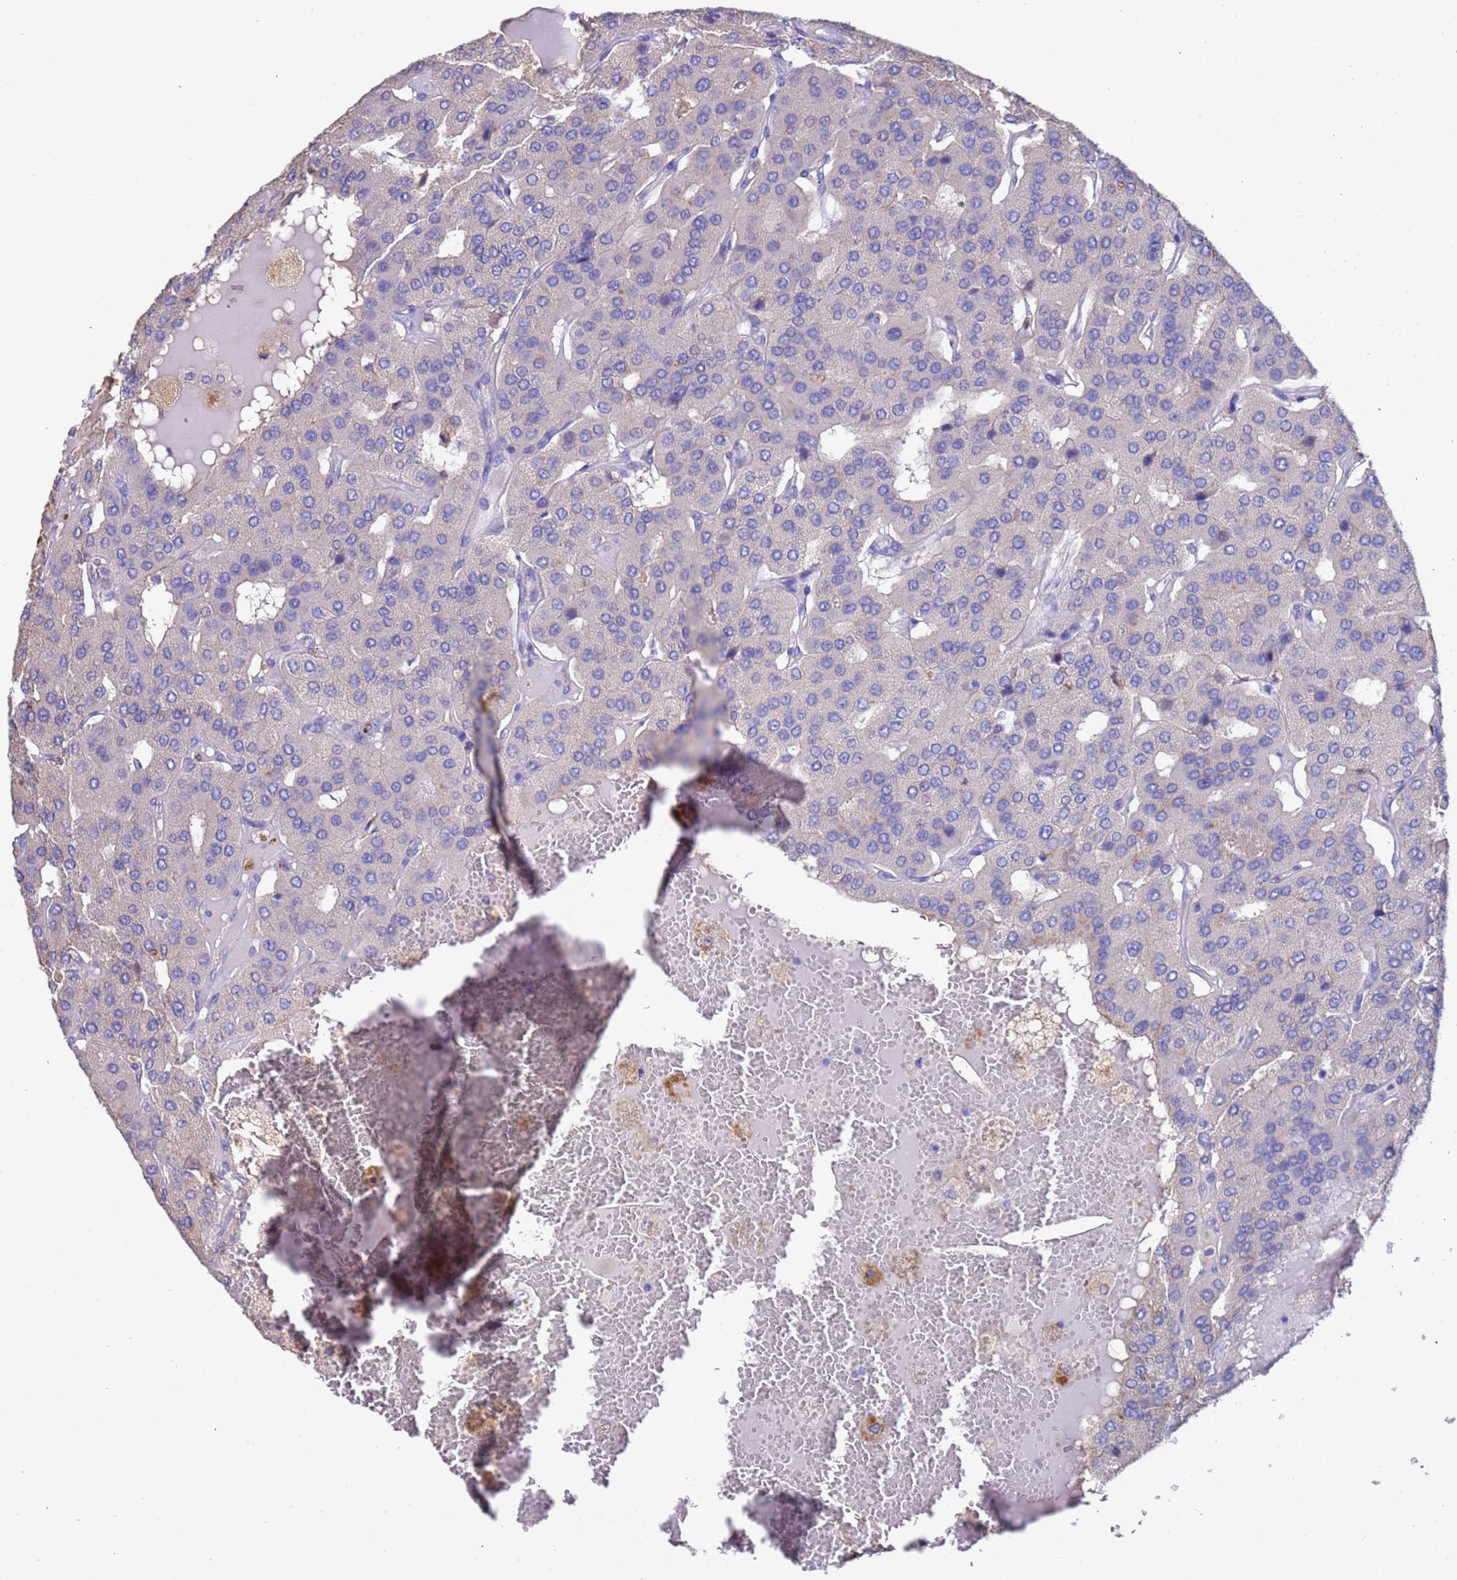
{"staining": {"intensity": "negative", "quantity": "none", "location": "none"}, "tissue": "parathyroid gland", "cell_type": "Glandular cells", "image_type": "normal", "snomed": [{"axis": "morphology", "description": "Normal tissue, NOS"}, {"axis": "morphology", "description": "Adenoma, NOS"}, {"axis": "topography", "description": "Parathyroid gland"}], "caption": "An IHC micrograph of normal parathyroid gland is shown. There is no staining in glandular cells of parathyroid gland. The staining was performed using DAB to visualize the protein expression in brown, while the nuclei were stained in blue with hematoxylin (Magnification: 20x).", "gene": "SRL", "patient": {"sex": "female", "age": 86}}